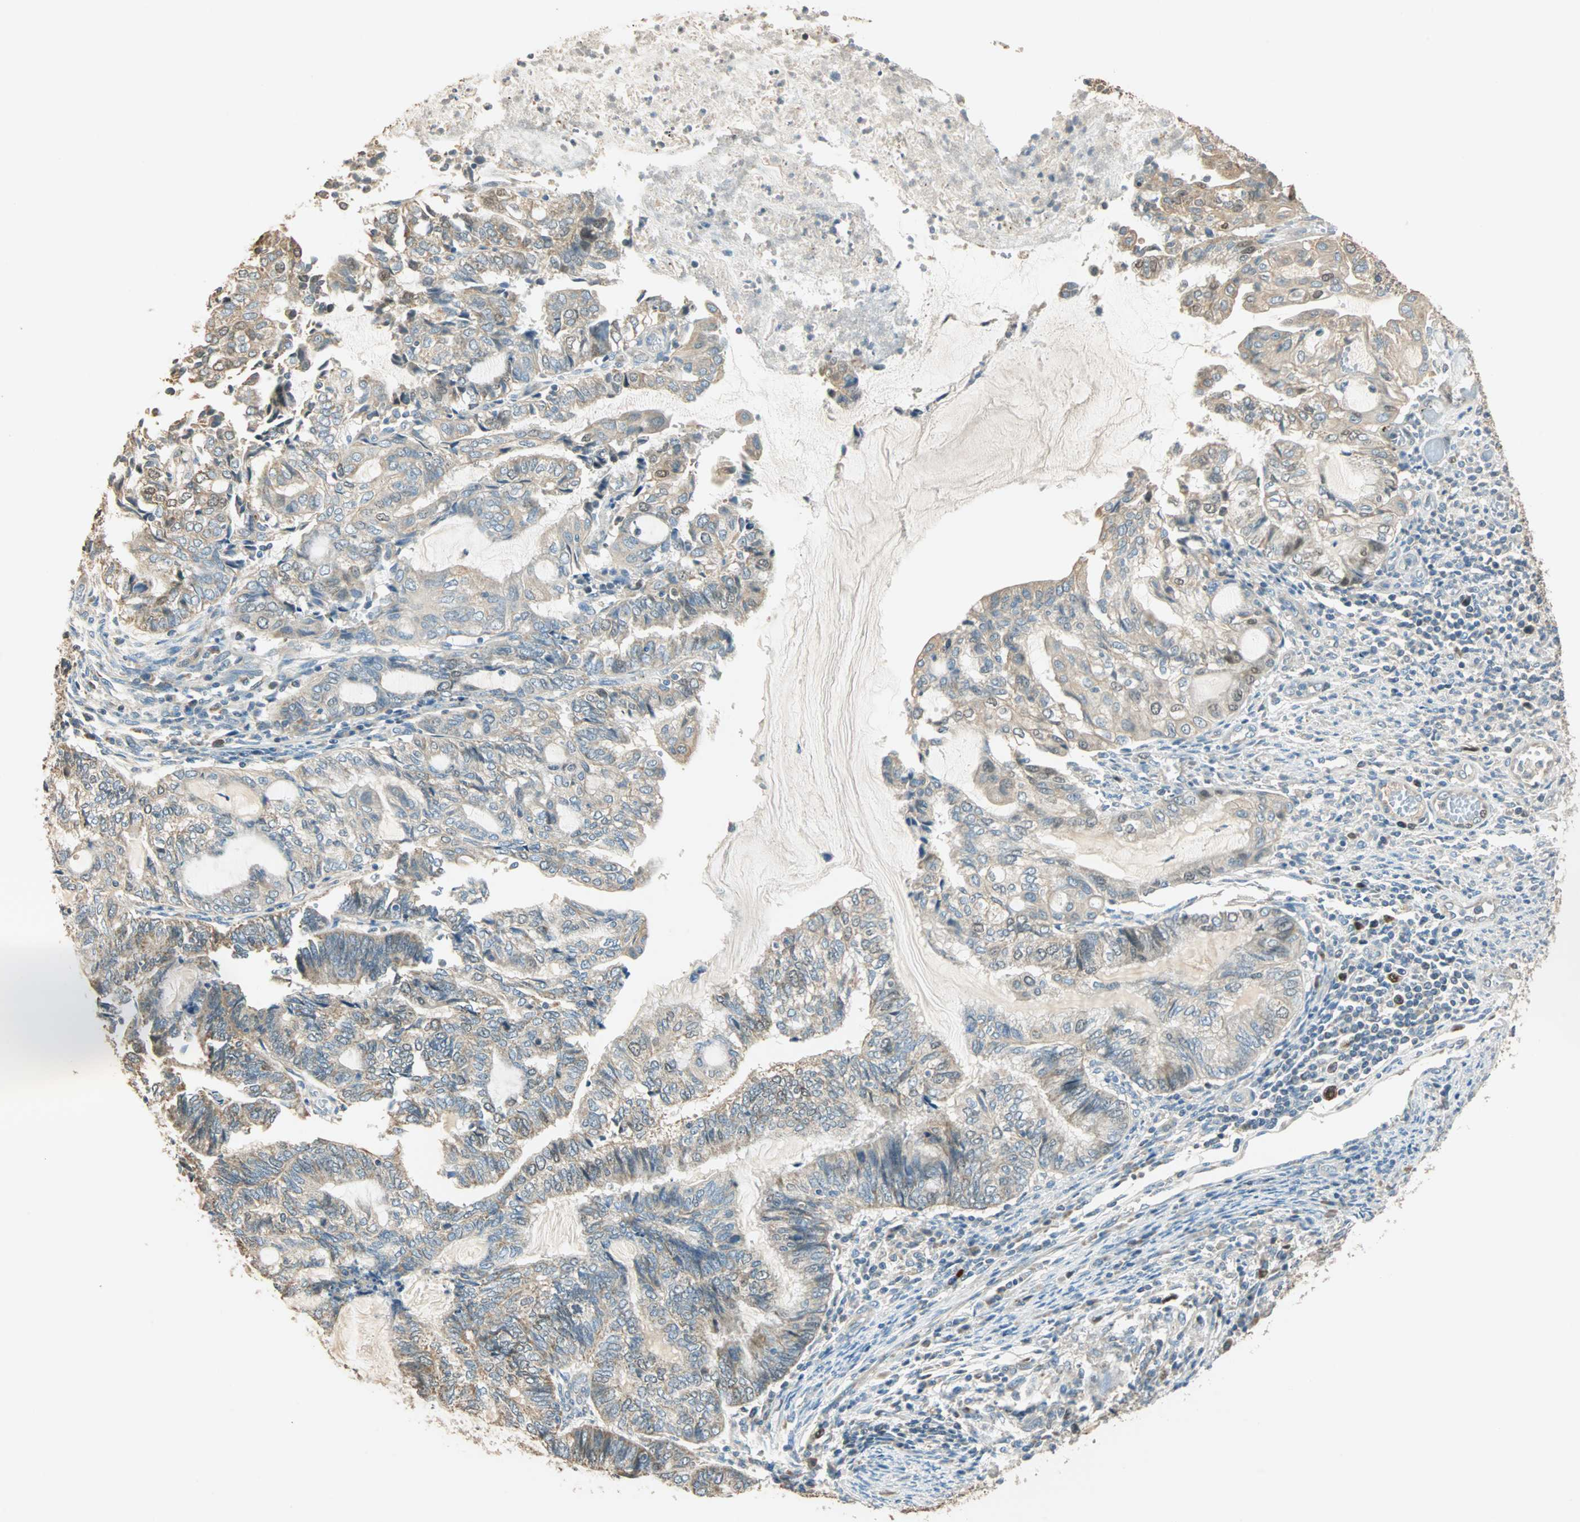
{"staining": {"intensity": "weak", "quantity": "25%-75%", "location": "cytoplasmic/membranous"}, "tissue": "endometrial cancer", "cell_type": "Tumor cells", "image_type": "cancer", "snomed": [{"axis": "morphology", "description": "Adenocarcinoma, NOS"}, {"axis": "topography", "description": "Uterus"}, {"axis": "topography", "description": "Endometrium"}], "caption": "Protein analysis of endometrial adenocarcinoma tissue shows weak cytoplasmic/membranous positivity in about 25%-75% of tumor cells. (Stains: DAB in brown, nuclei in blue, Microscopy: brightfield microscopy at high magnification).", "gene": "RAD18", "patient": {"sex": "female", "age": 70}}